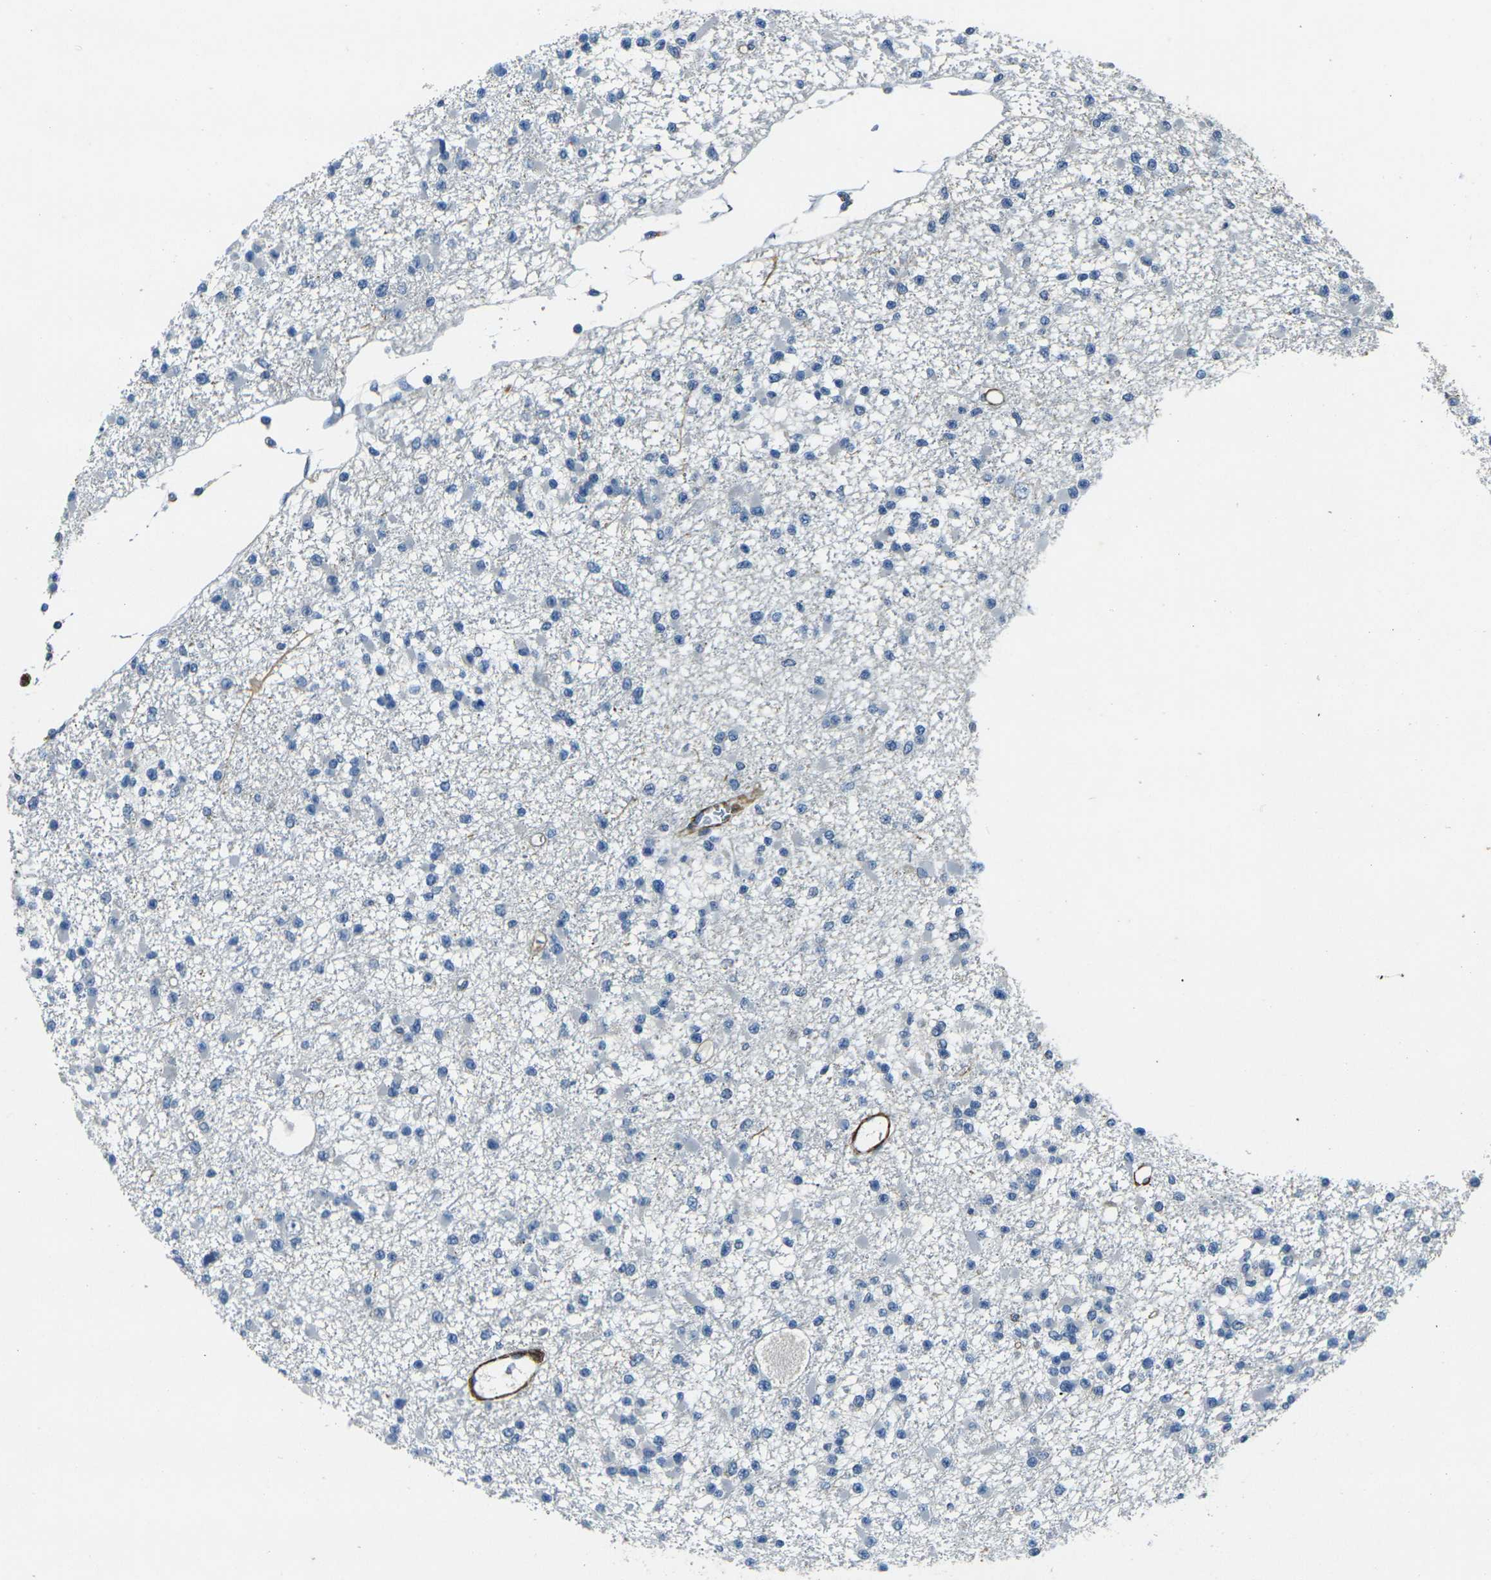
{"staining": {"intensity": "negative", "quantity": "none", "location": "none"}, "tissue": "glioma", "cell_type": "Tumor cells", "image_type": "cancer", "snomed": [{"axis": "morphology", "description": "Glioma, malignant, Low grade"}, {"axis": "topography", "description": "Brain"}], "caption": "A histopathology image of human malignant low-grade glioma is negative for staining in tumor cells.", "gene": "EPHA7", "patient": {"sex": "female", "age": 22}}